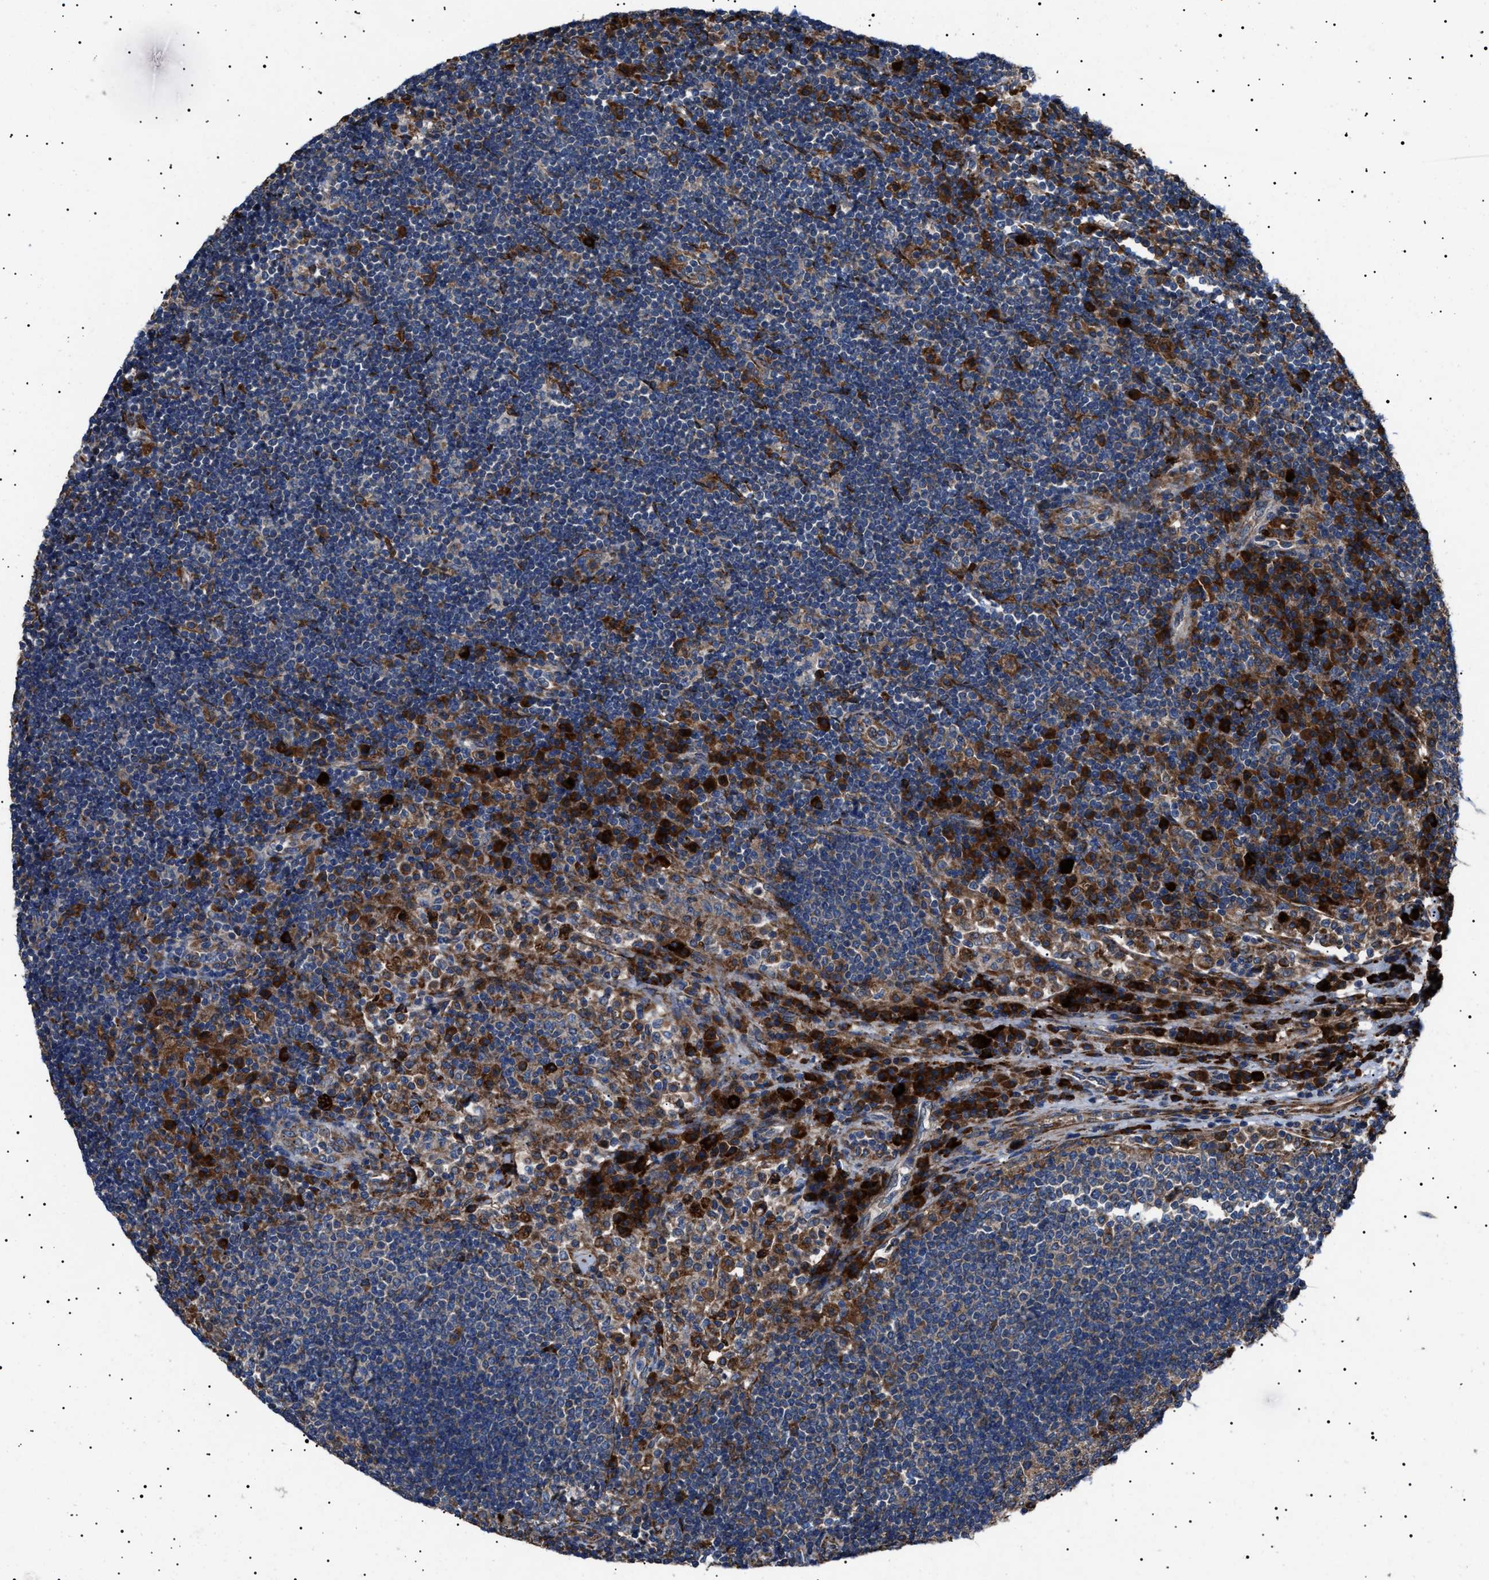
{"staining": {"intensity": "moderate", "quantity": "<25%", "location": "cytoplasmic/membranous"}, "tissue": "lymph node", "cell_type": "Germinal center cells", "image_type": "normal", "snomed": [{"axis": "morphology", "description": "Normal tissue, NOS"}, {"axis": "topography", "description": "Lymph node"}], "caption": "High-magnification brightfield microscopy of benign lymph node stained with DAB (brown) and counterstained with hematoxylin (blue). germinal center cells exhibit moderate cytoplasmic/membranous expression is appreciated in about<25% of cells. The staining was performed using DAB (3,3'-diaminobenzidine) to visualize the protein expression in brown, while the nuclei were stained in blue with hematoxylin (Magnification: 20x).", "gene": "TOP1MT", "patient": {"sex": "female", "age": 53}}